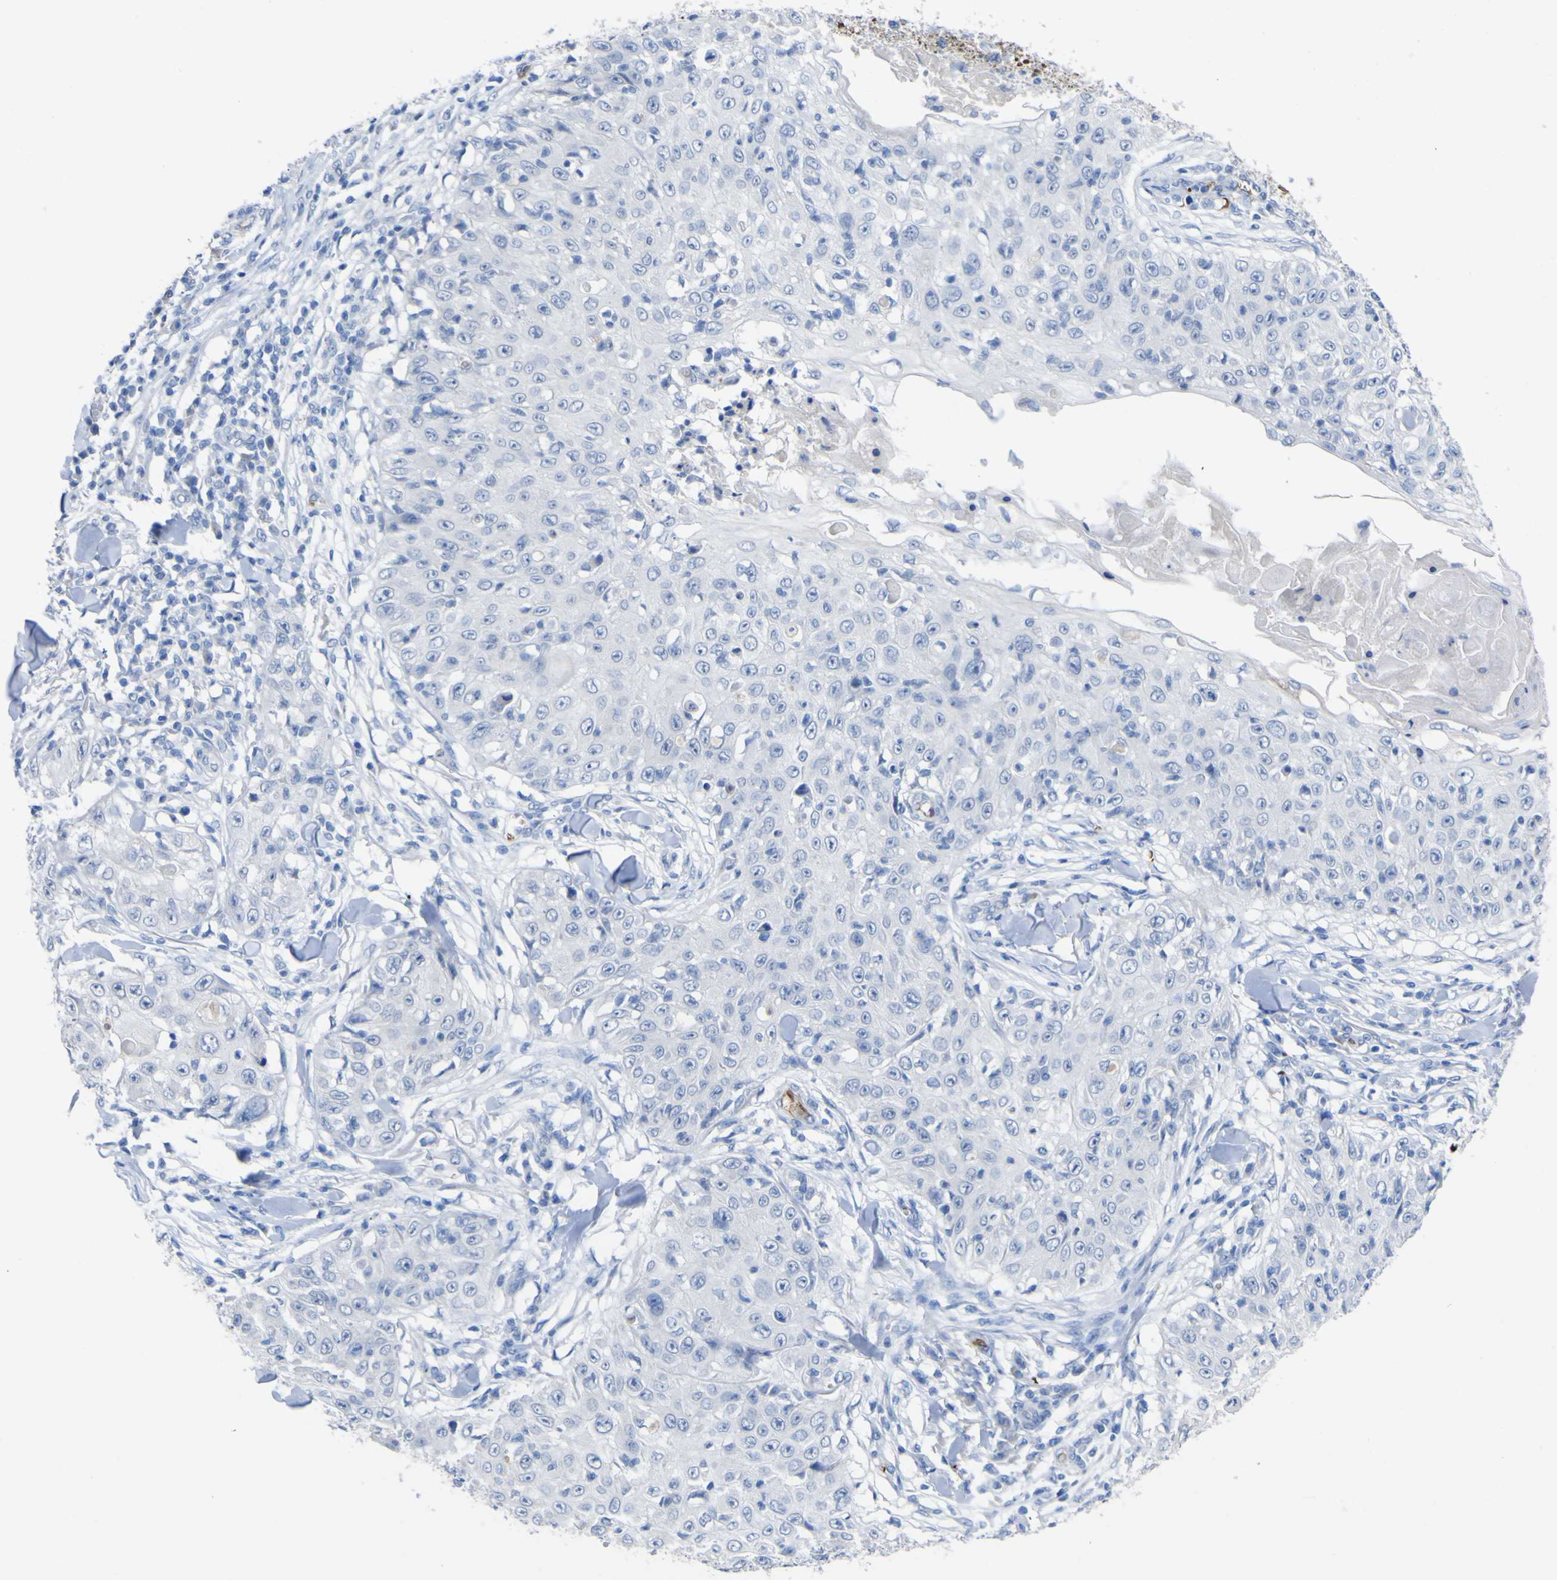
{"staining": {"intensity": "negative", "quantity": "none", "location": "none"}, "tissue": "skin cancer", "cell_type": "Tumor cells", "image_type": "cancer", "snomed": [{"axis": "morphology", "description": "Squamous cell carcinoma, NOS"}, {"axis": "topography", "description": "Skin"}], "caption": "Squamous cell carcinoma (skin) was stained to show a protein in brown. There is no significant expression in tumor cells.", "gene": "GCM1", "patient": {"sex": "male", "age": 86}}